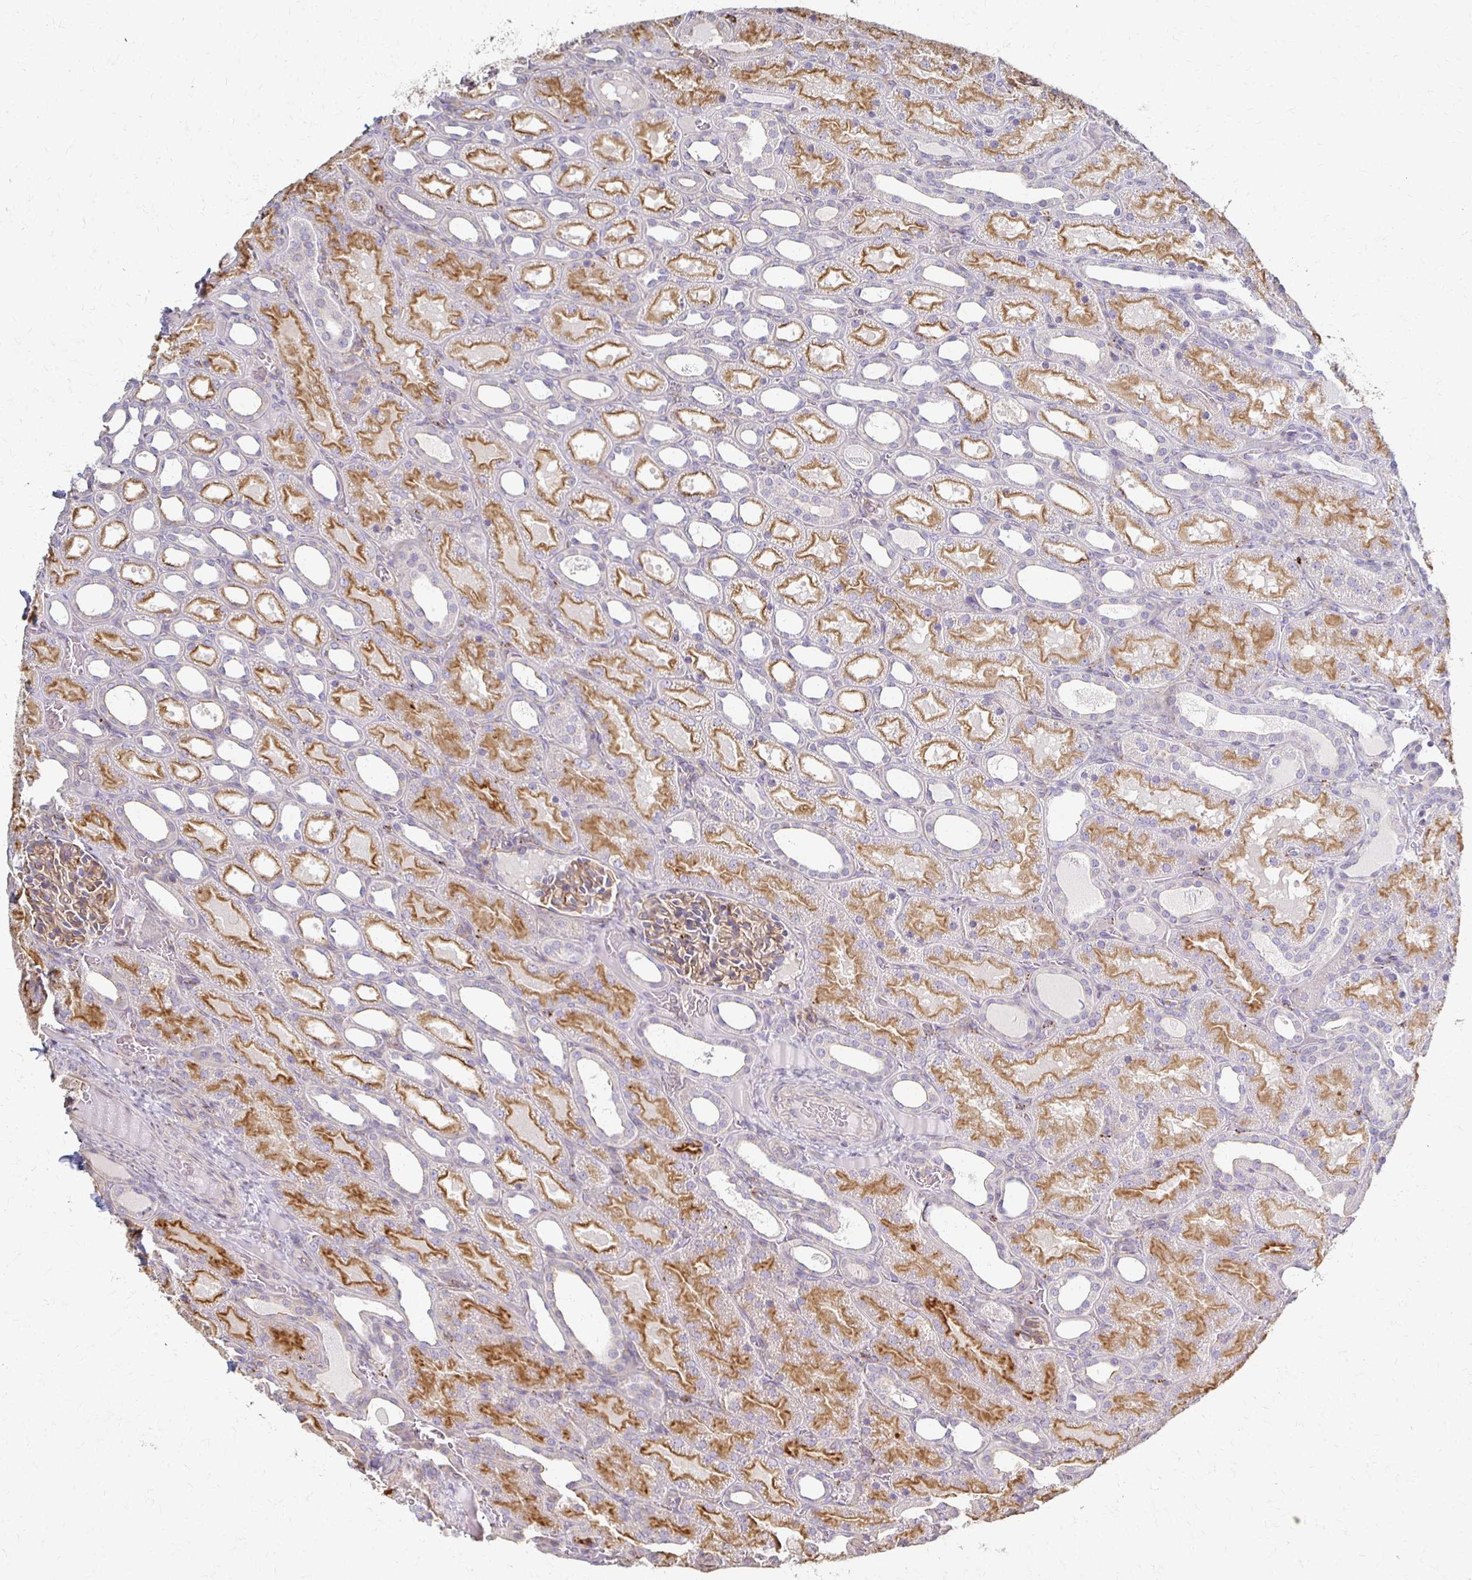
{"staining": {"intensity": "moderate", "quantity": "25%-75%", "location": "cytoplasmic/membranous"}, "tissue": "kidney", "cell_type": "Cells in glomeruli", "image_type": "normal", "snomed": [{"axis": "morphology", "description": "Normal tissue, NOS"}, {"axis": "topography", "description": "Kidney"}], "caption": "DAB immunohistochemical staining of benign kidney exhibits moderate cytoplasmic/membranous protein expression in approximately 25%-75% of cells in glomeruli.", "gene": "C1QTNF7", "patient": {"sex": "male", "age": 2}}